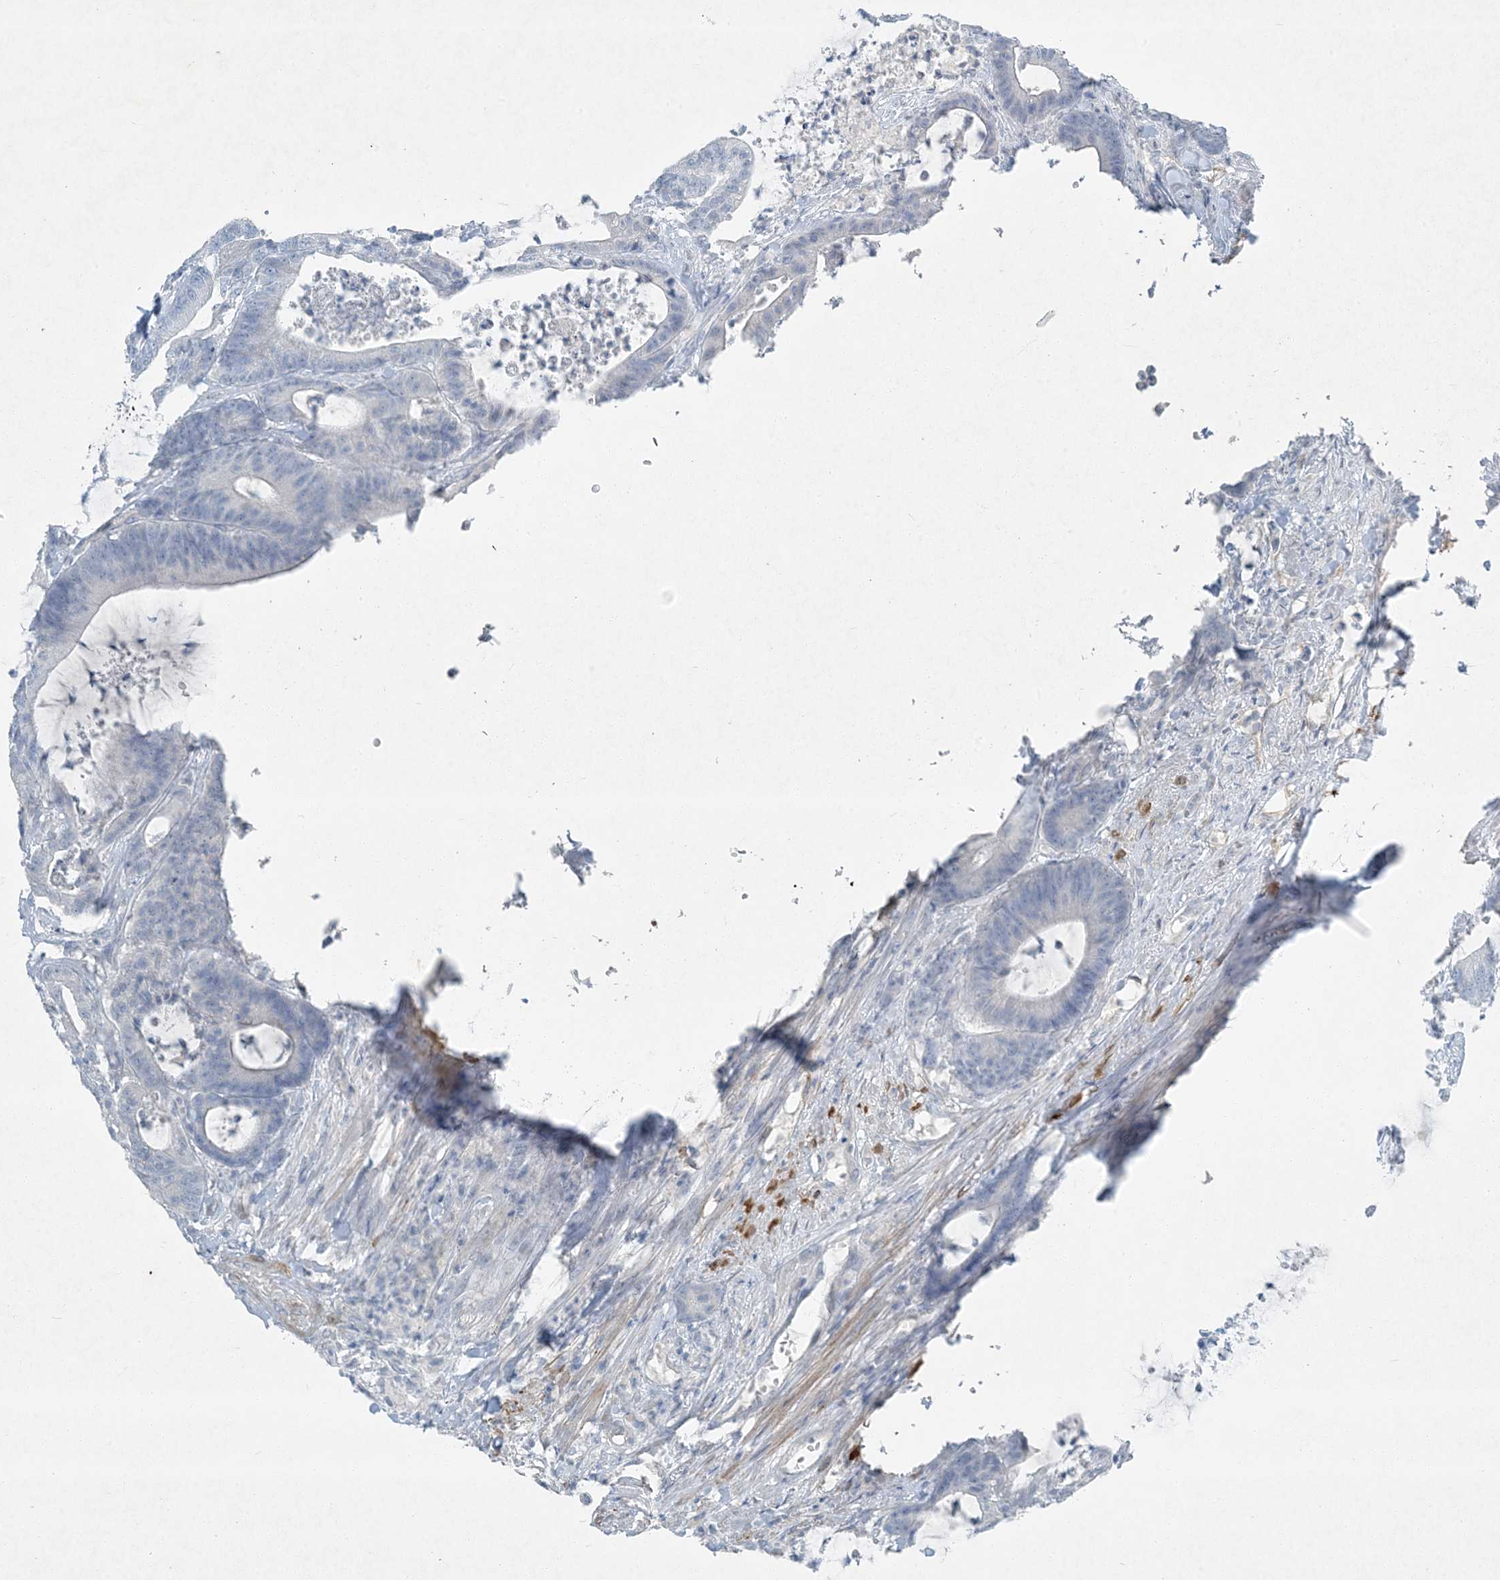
{"staining": {"intensity": "negative", "quantity": "none", "location": "none"}, "tissue": "colorectal cancer", "cell_type": "Tumor cells", "image_type": "cancer", "snomed": [{"axis": "morphology", "description": "Adenocarcinoma, NOS"}, {"axis": "topography", "description": "Colon"}], "caption": "Tumor cells show no significant protein staining in adenocarcinoma (colorectal). (DAB (3,3'-diaminobenzidine) immunohistochemistry (IHC), high magnification).", "gene": "PGM5", "patient": {"sex": "female", "age": 84}}